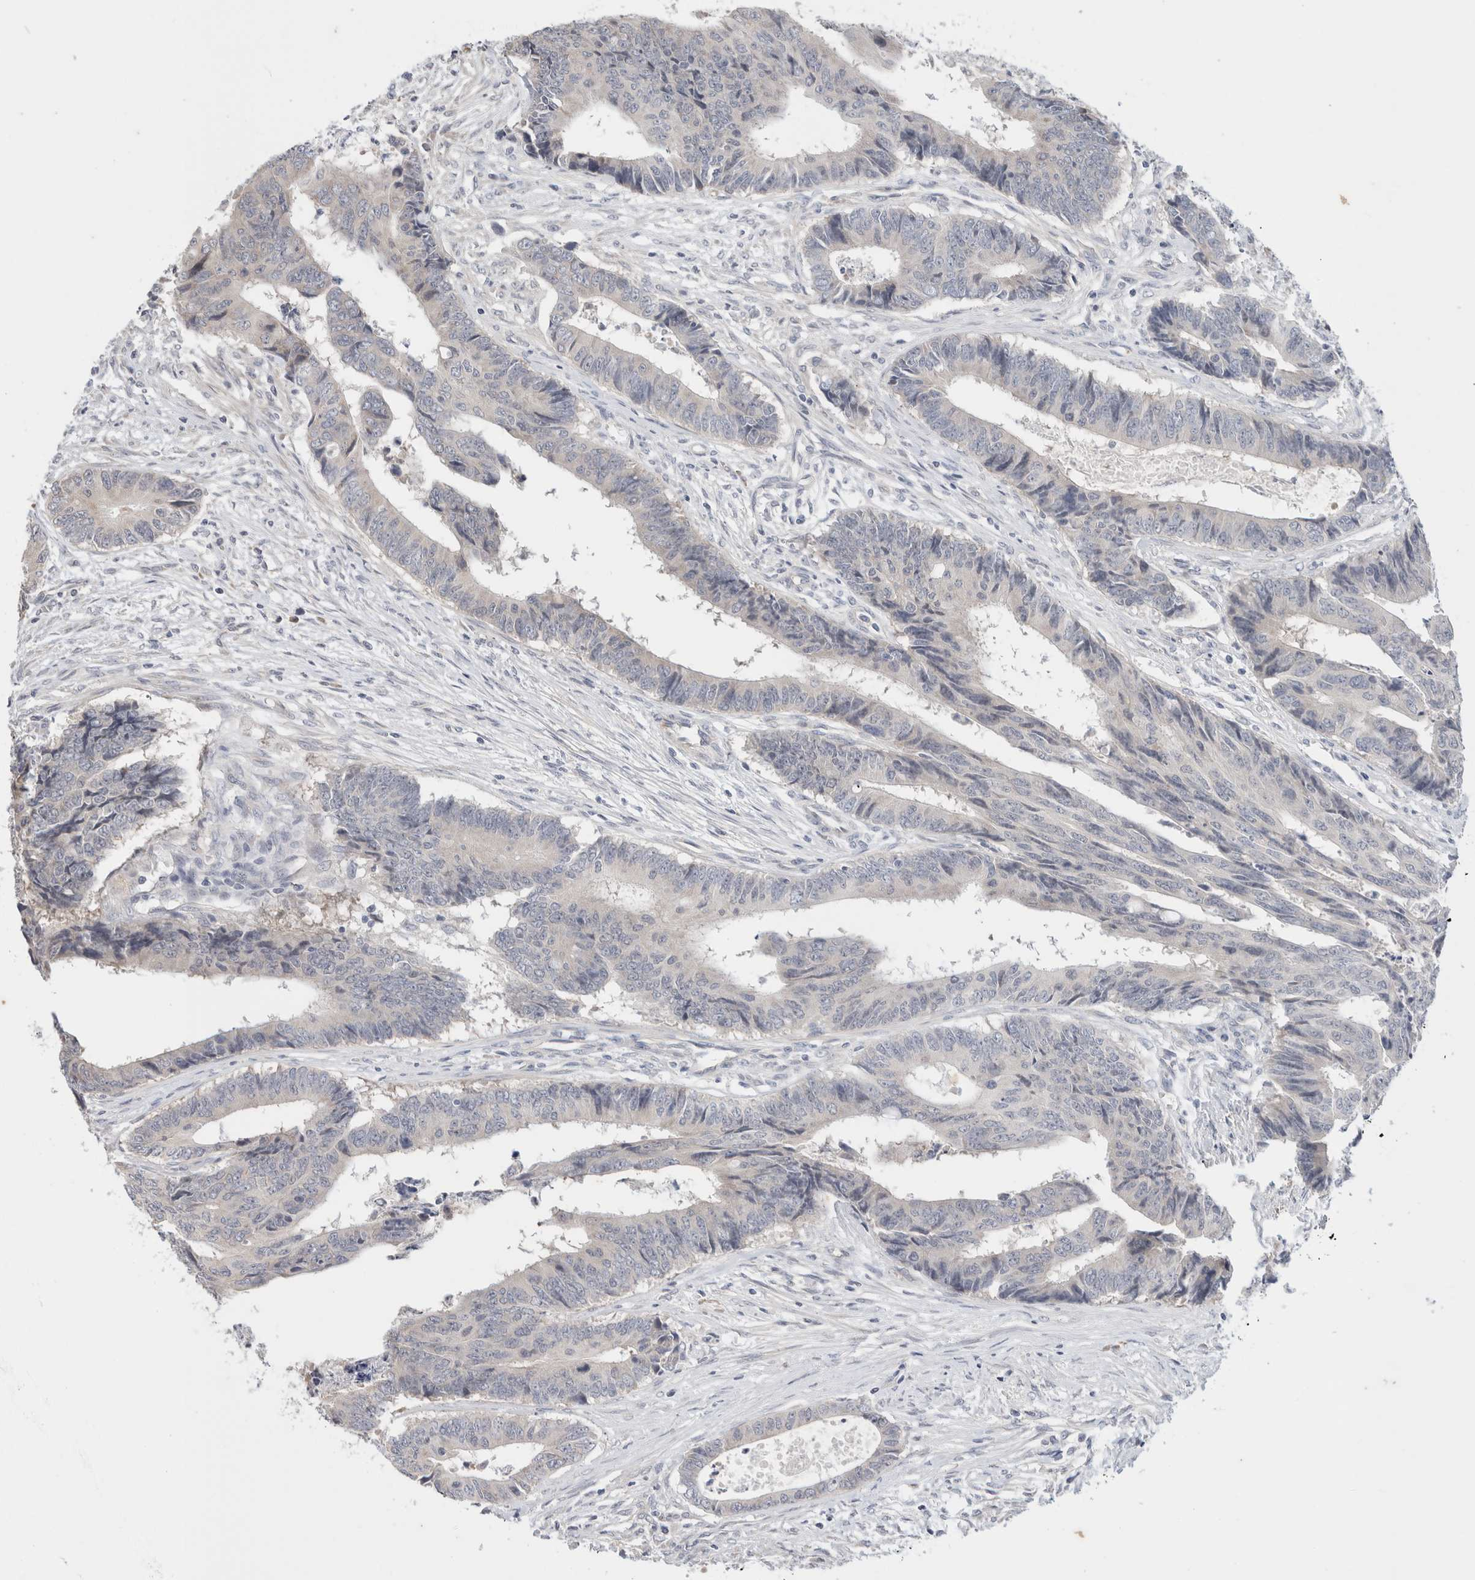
{"staining": {"intensity": "negative", "quantity": "none", "location": "none"}, "tissue": "colorectal cancer", "cell_type": "Tumor cells", "image_type": "cancer", "snomed": [{"axis": "morphology", "description": "Adenocarcinoma, NOS"}, {"axis": "topography", "description": "Rectum"}], "caption": "Immunohistochemical staining of adenocarcinoma (colorectal) shows no significant staining in tumor cells.", "gene": "SPRTN", "patient": {"sex": "male", "age": 84}}